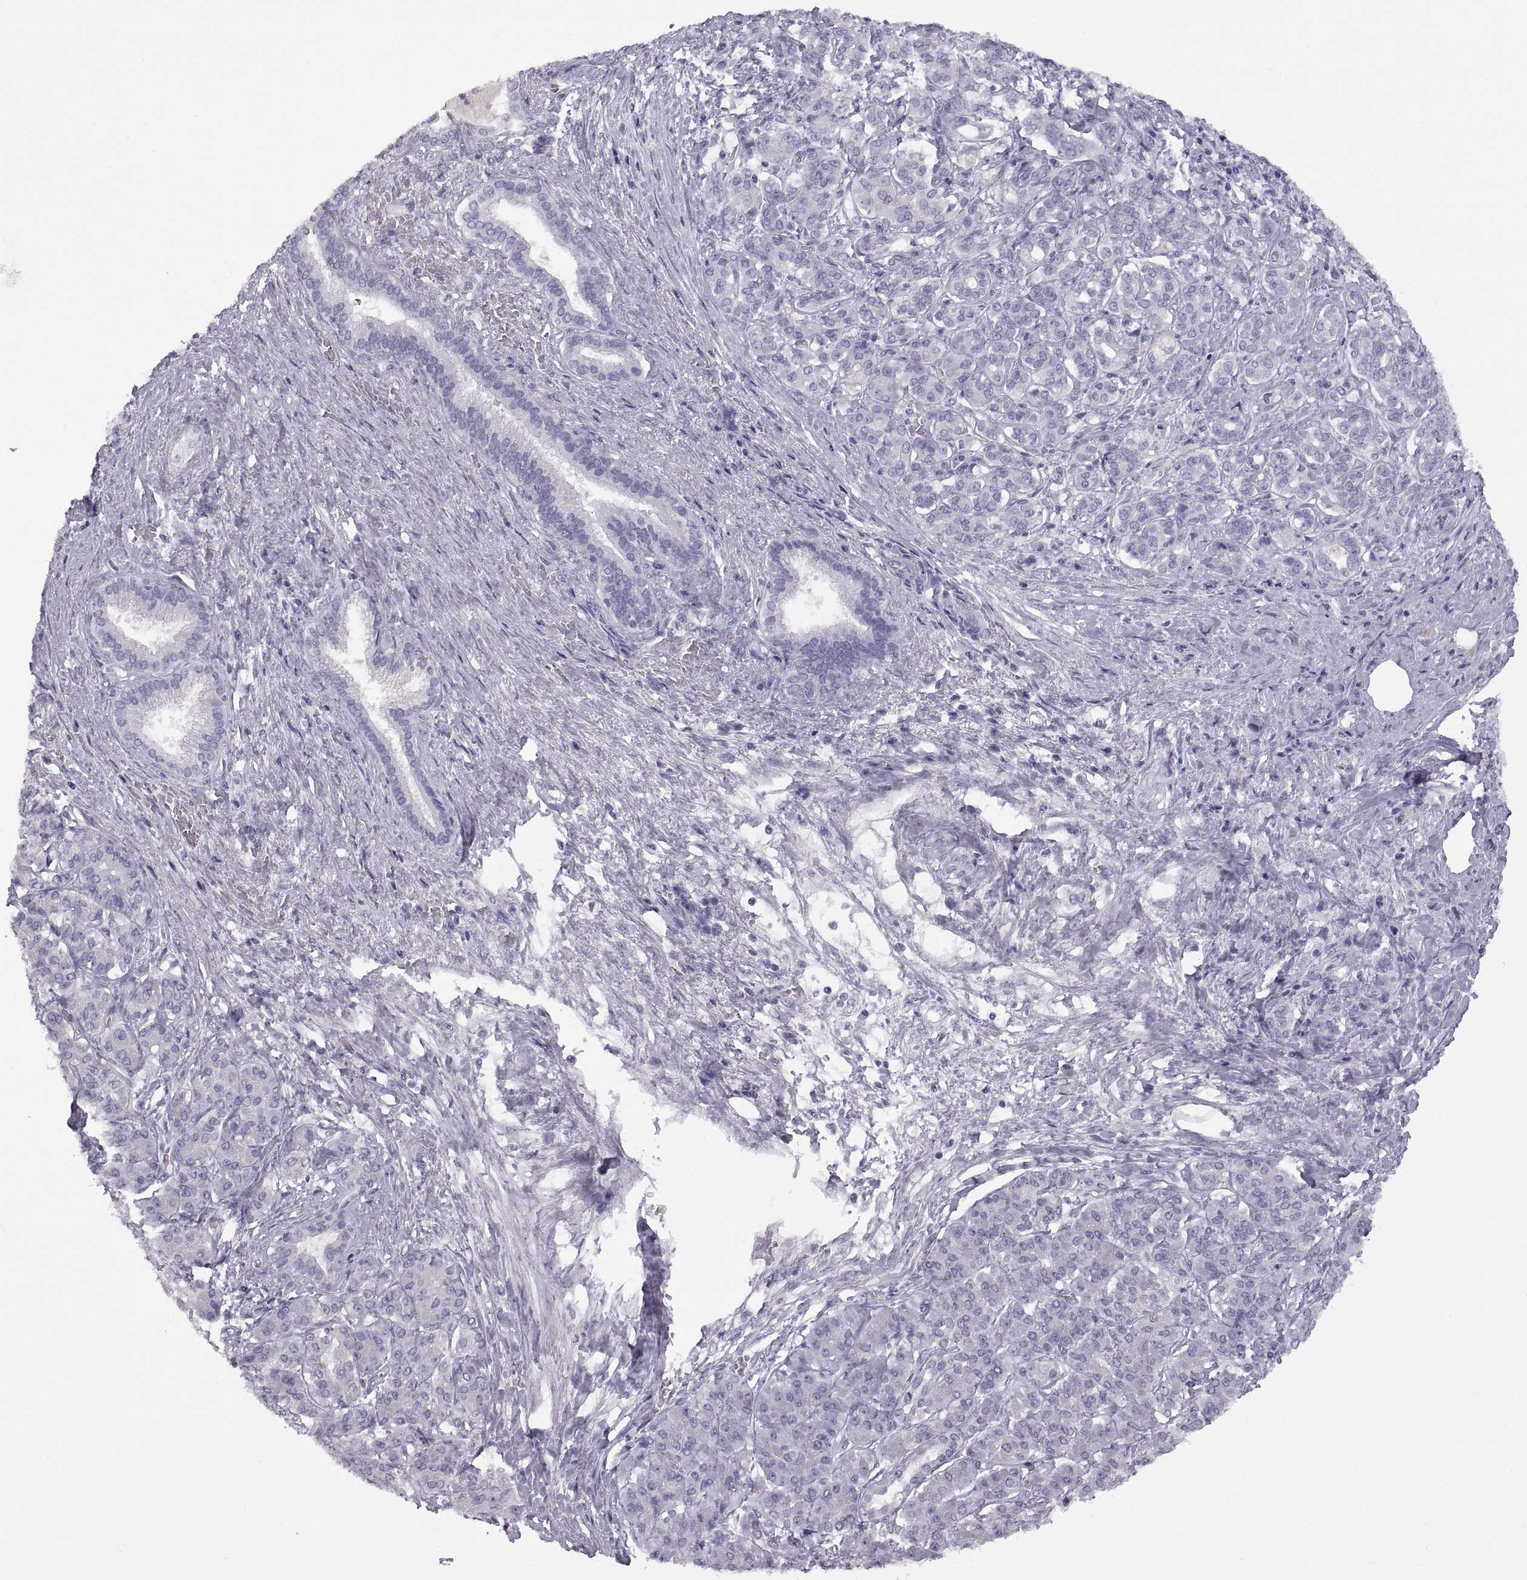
{"staining": {"intensity": "negative", "quantity": "none", "location": "none"}, "tissue": "pancreatic cancer", "cell_type": "Tumor cells", "image_type": "cancer", "snomed": [{"axis": "morphology", "description": "Normal tissue, NOS"}, {"axis": "morphology", "description": "Inflammation, NOS"}, {"axis": "morphology", "description": "Adenocarcinoma, NOS"}, {"axis": "topography", "description": "Pancreas"}], "caption": "An IHC image of adenocarcinoma (pancreatic) is shown. There is no staining in tumor cells of adenocarcinoma (pancreatic). Brightfield microscopy of IHC stained with DAB (brown) and hematoxylin (blue), captured at high magnification.", "gene": "RDM1", "patient": {"sex": "male", "age": 57}}